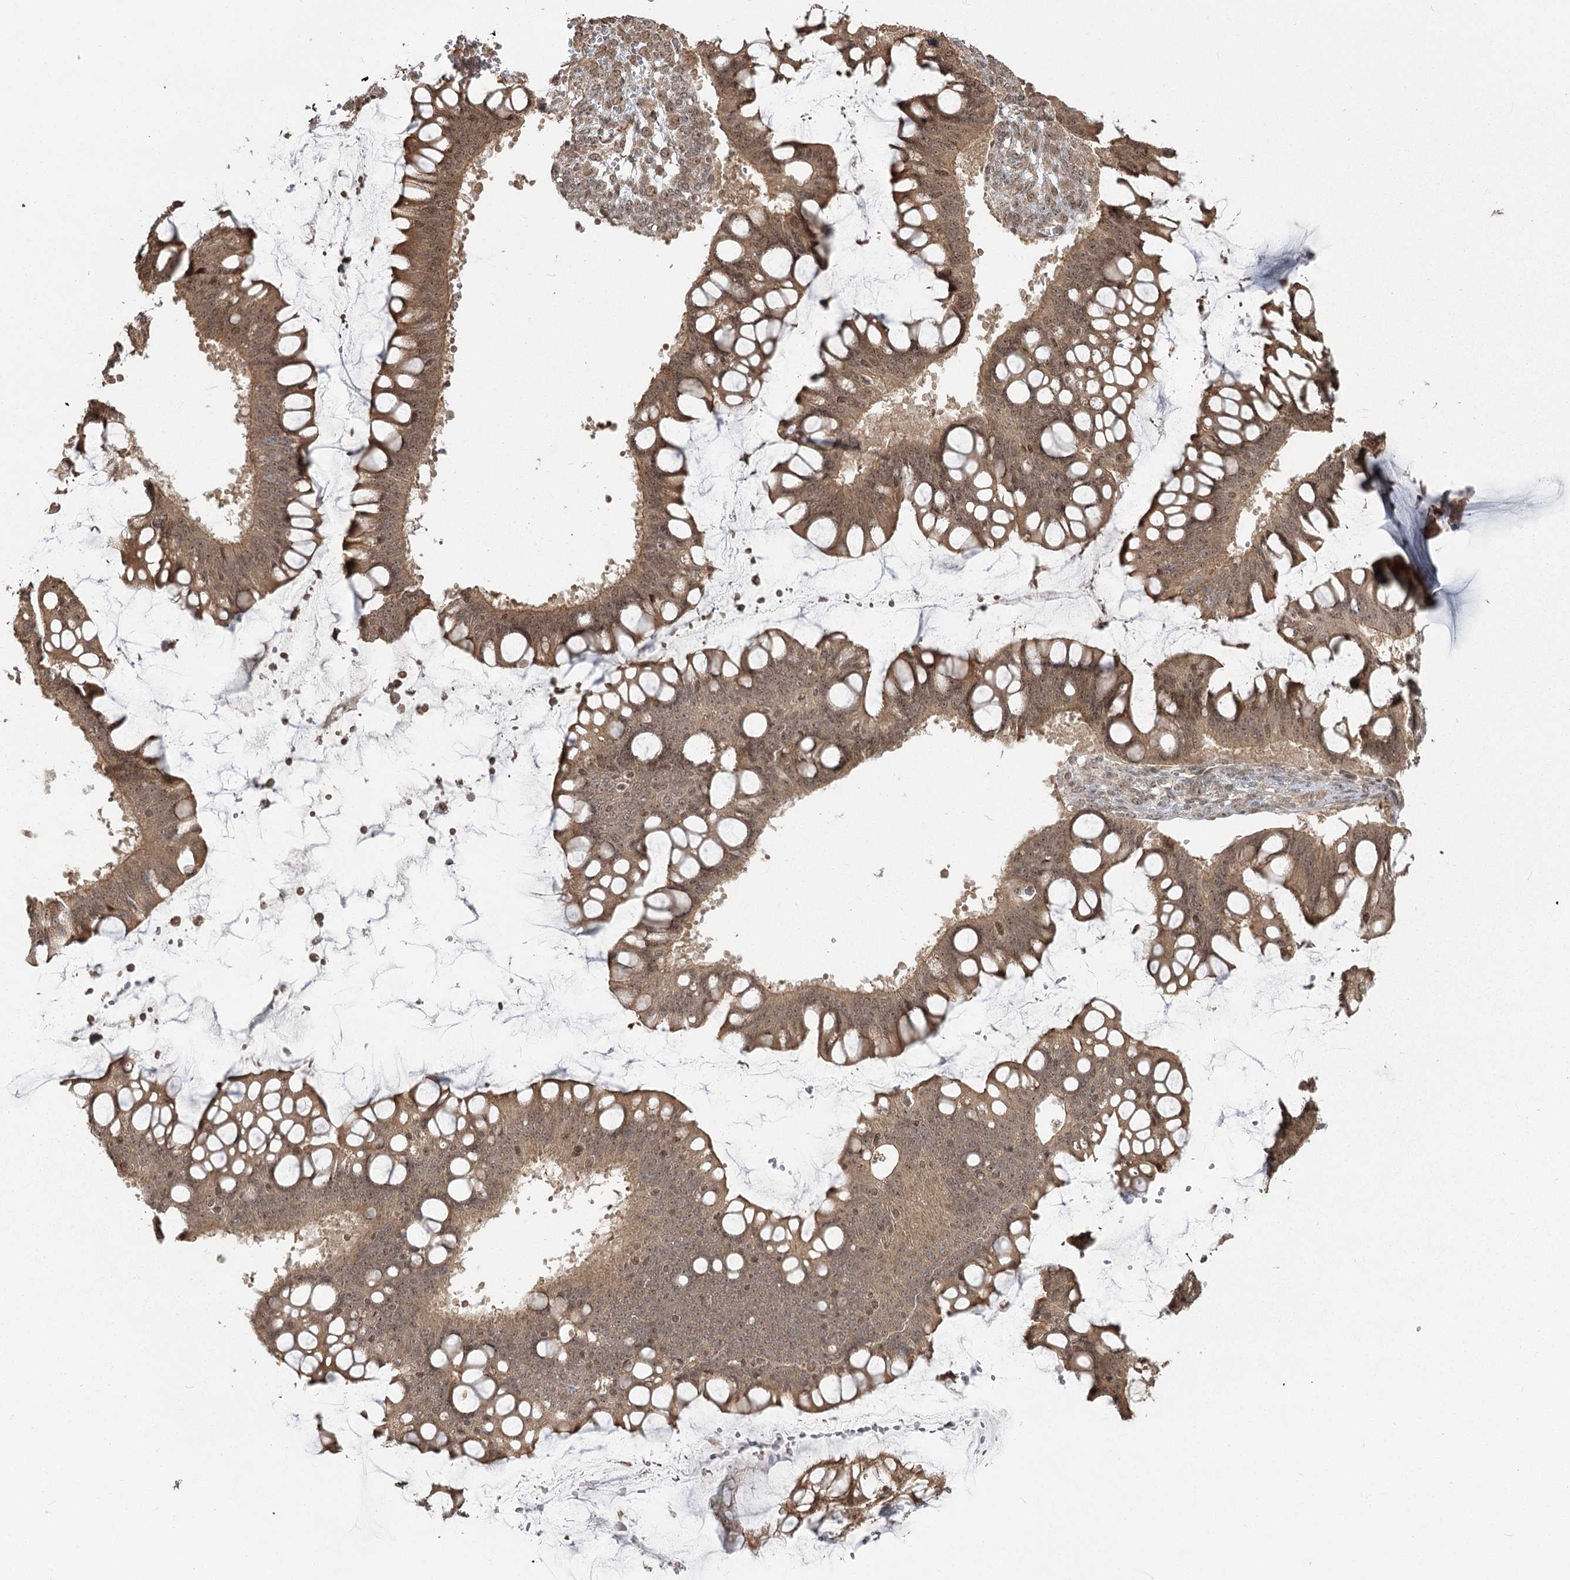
{"staining": {"intensity": "moderate", "quantity": ">75%", "location": "cytoplasmic/membranous,nuclear"}, "tissue": "ovarian cancer", "cell_type": "Tumor cells", "image_type": "cancer", "snomed": [{"axis": "morphology", "description": "Cystadenocarcinoma, mucinous, NOS"}, {"axis": "topography", "description": "Ovary"}], "caption": "This is an image of IHC staining of mucinous cystadenocarcinoma (ovarian), which shows moderate positivity in the cytoplasmic/membranous and nuclear of tumor cells.", "gene": "R3HDM2", "patient": {"sex": "female", "age": 73}}